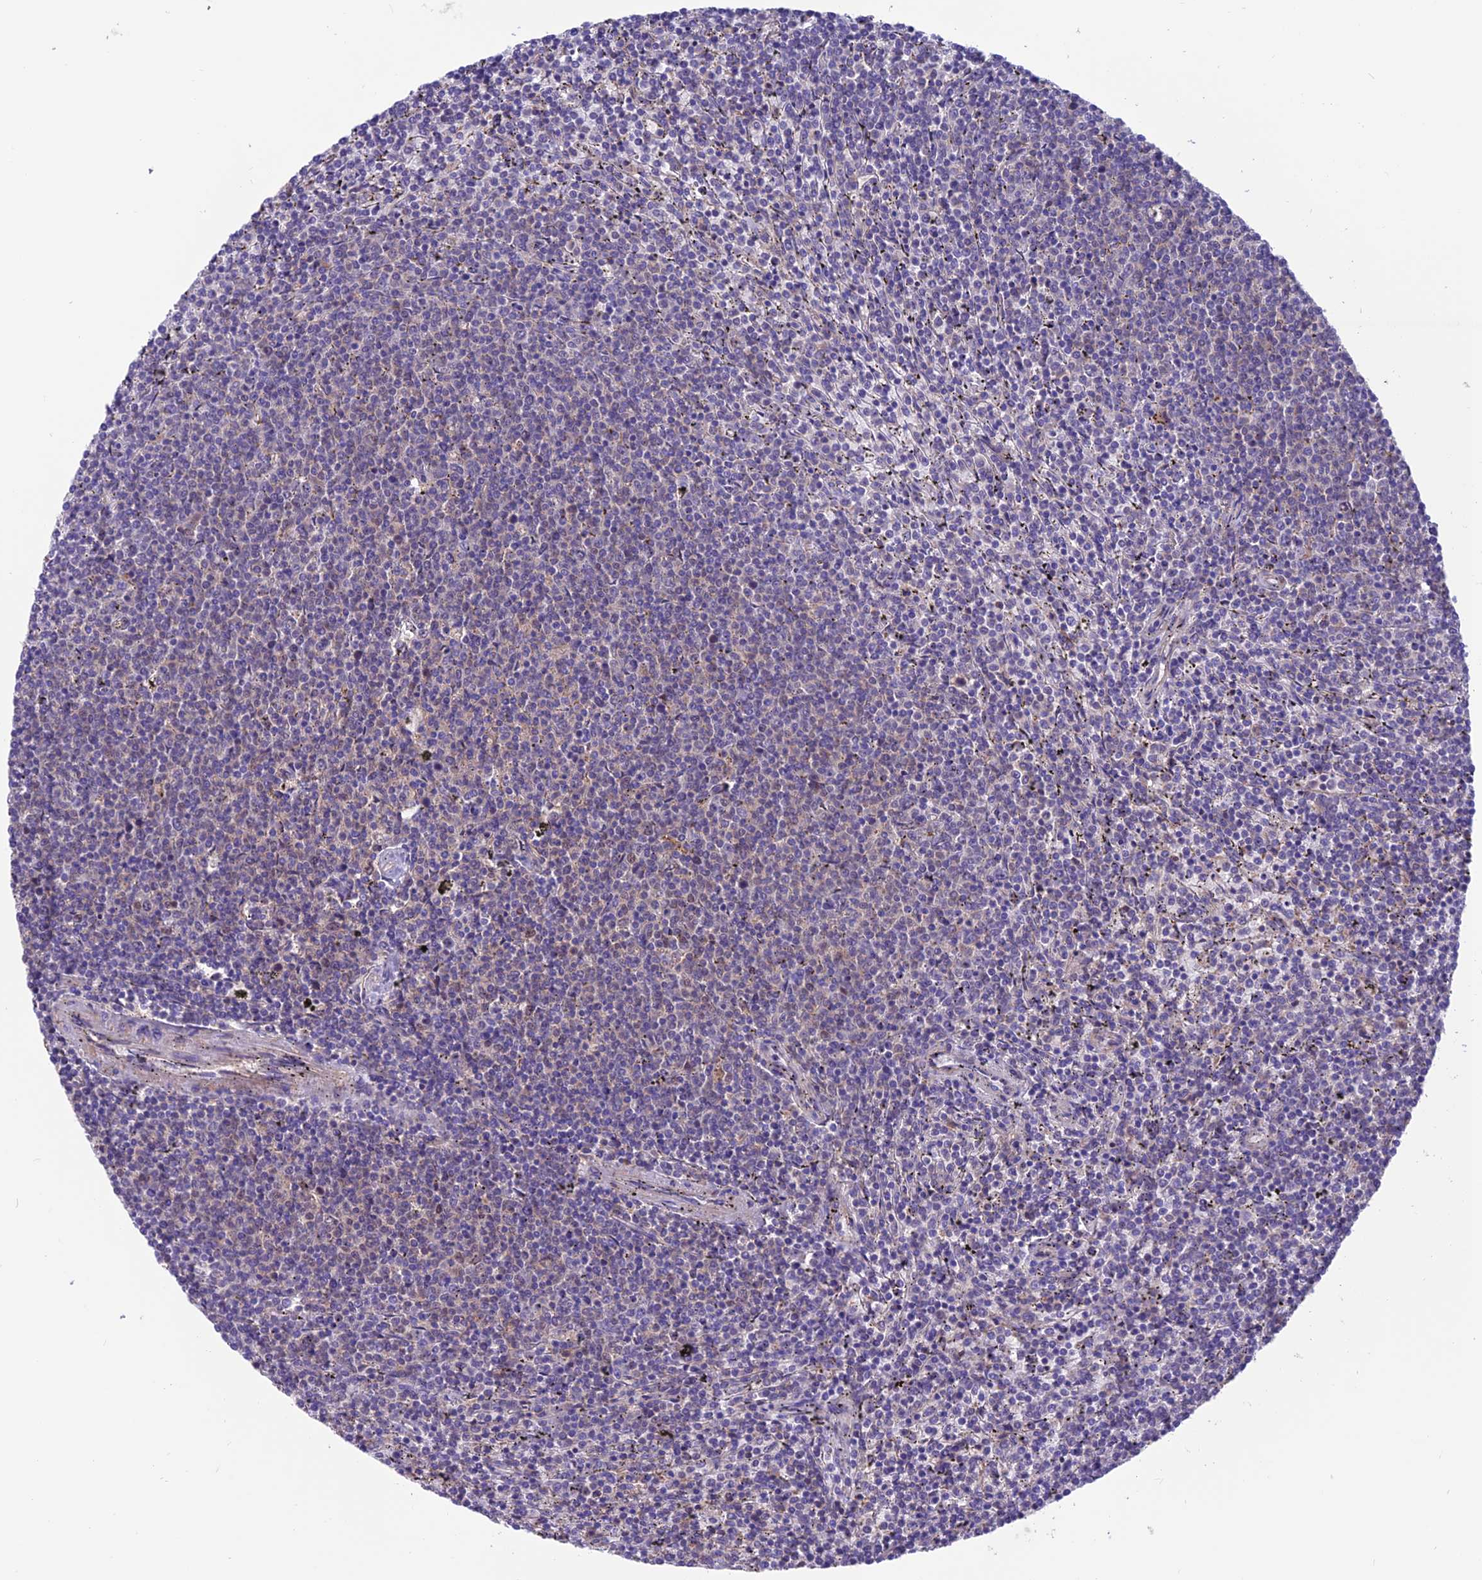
{"staining": {"intensity": "negative", "quantity": "none", "location": "none"}, "tissue": "lymphoma", "cell_type": "Tumor cells", "image_type": "cancer", "snomed": [{"axis": "morphology", "description": "Malignant lymphoma, non-Hodgkin's type, Low grade"}, {"axis": "topography", "description": "Spleen"}], "caption": "This is a photomicrograph of immunohistochemistry staining of lymphoma, which shows no positivity in tumor cells.", "gene": "VPS16", "patient": {"sex": "female", "age": 50}}